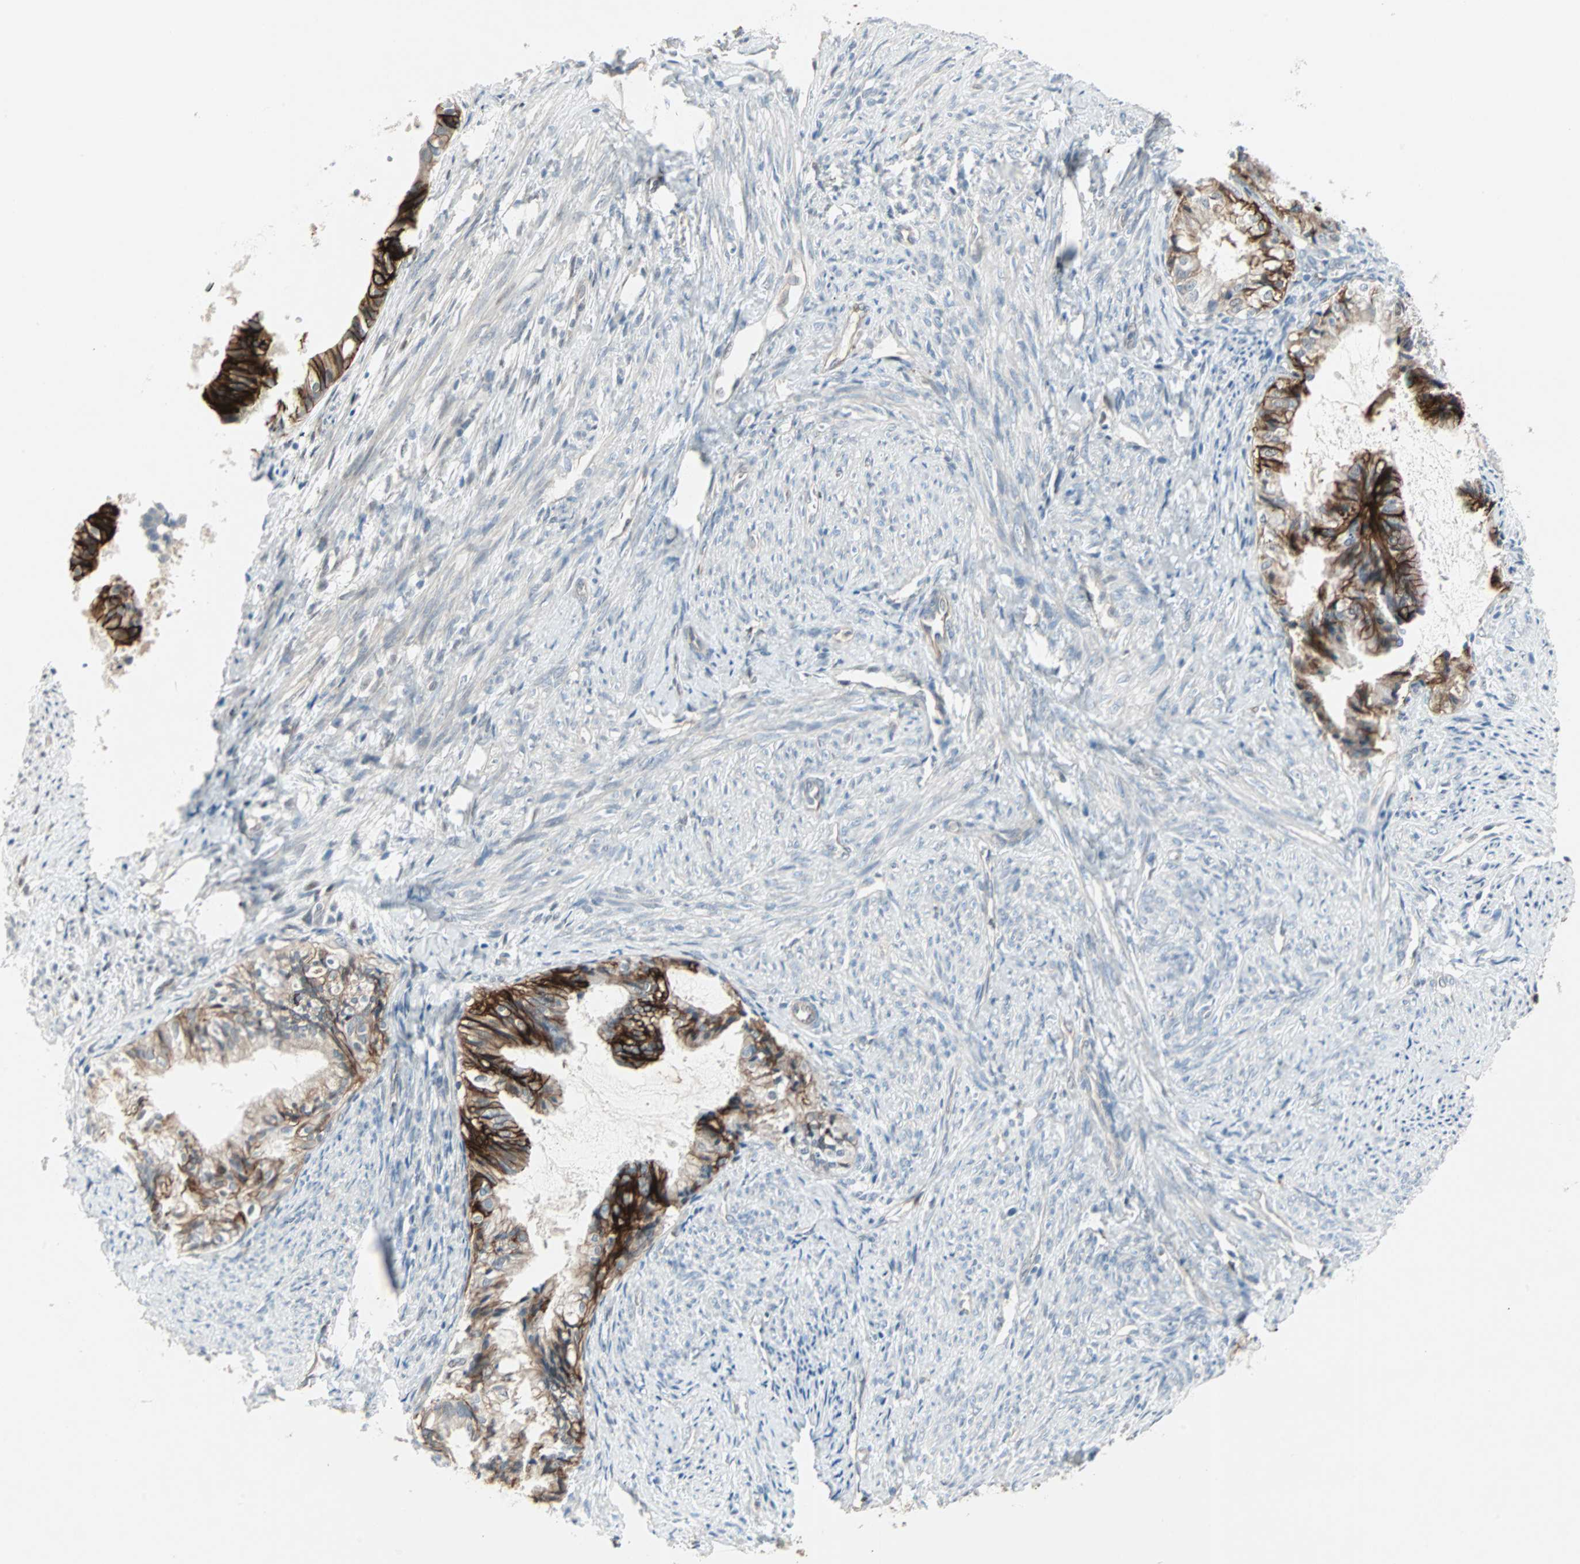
{"staining": {"intensity": "strong", "quantity": ">75%", "location": "cytoplasmic/membranous"}, "tissue": "cervical cancer", "cell_type": "Tumor cells", "image_type": "cancer", "snomed": [{"axis": "morphology", "description": "Normal tissue, NOS"}, {"axis": "morphology", "description": "Adenocarcinoma, NOS"}, {"axis": "topography", "description": "Cervix"}, {"axis": "topography", "description": "Endometrium"}], "caption": "Protein expression analysis of adenocarcinoma (cervical) shows strong cytoplasmic/membranous expression in approximately >75% of tumor cells.", "gene": "CAND2", "patient": {"sex": "female", "age": 86}}